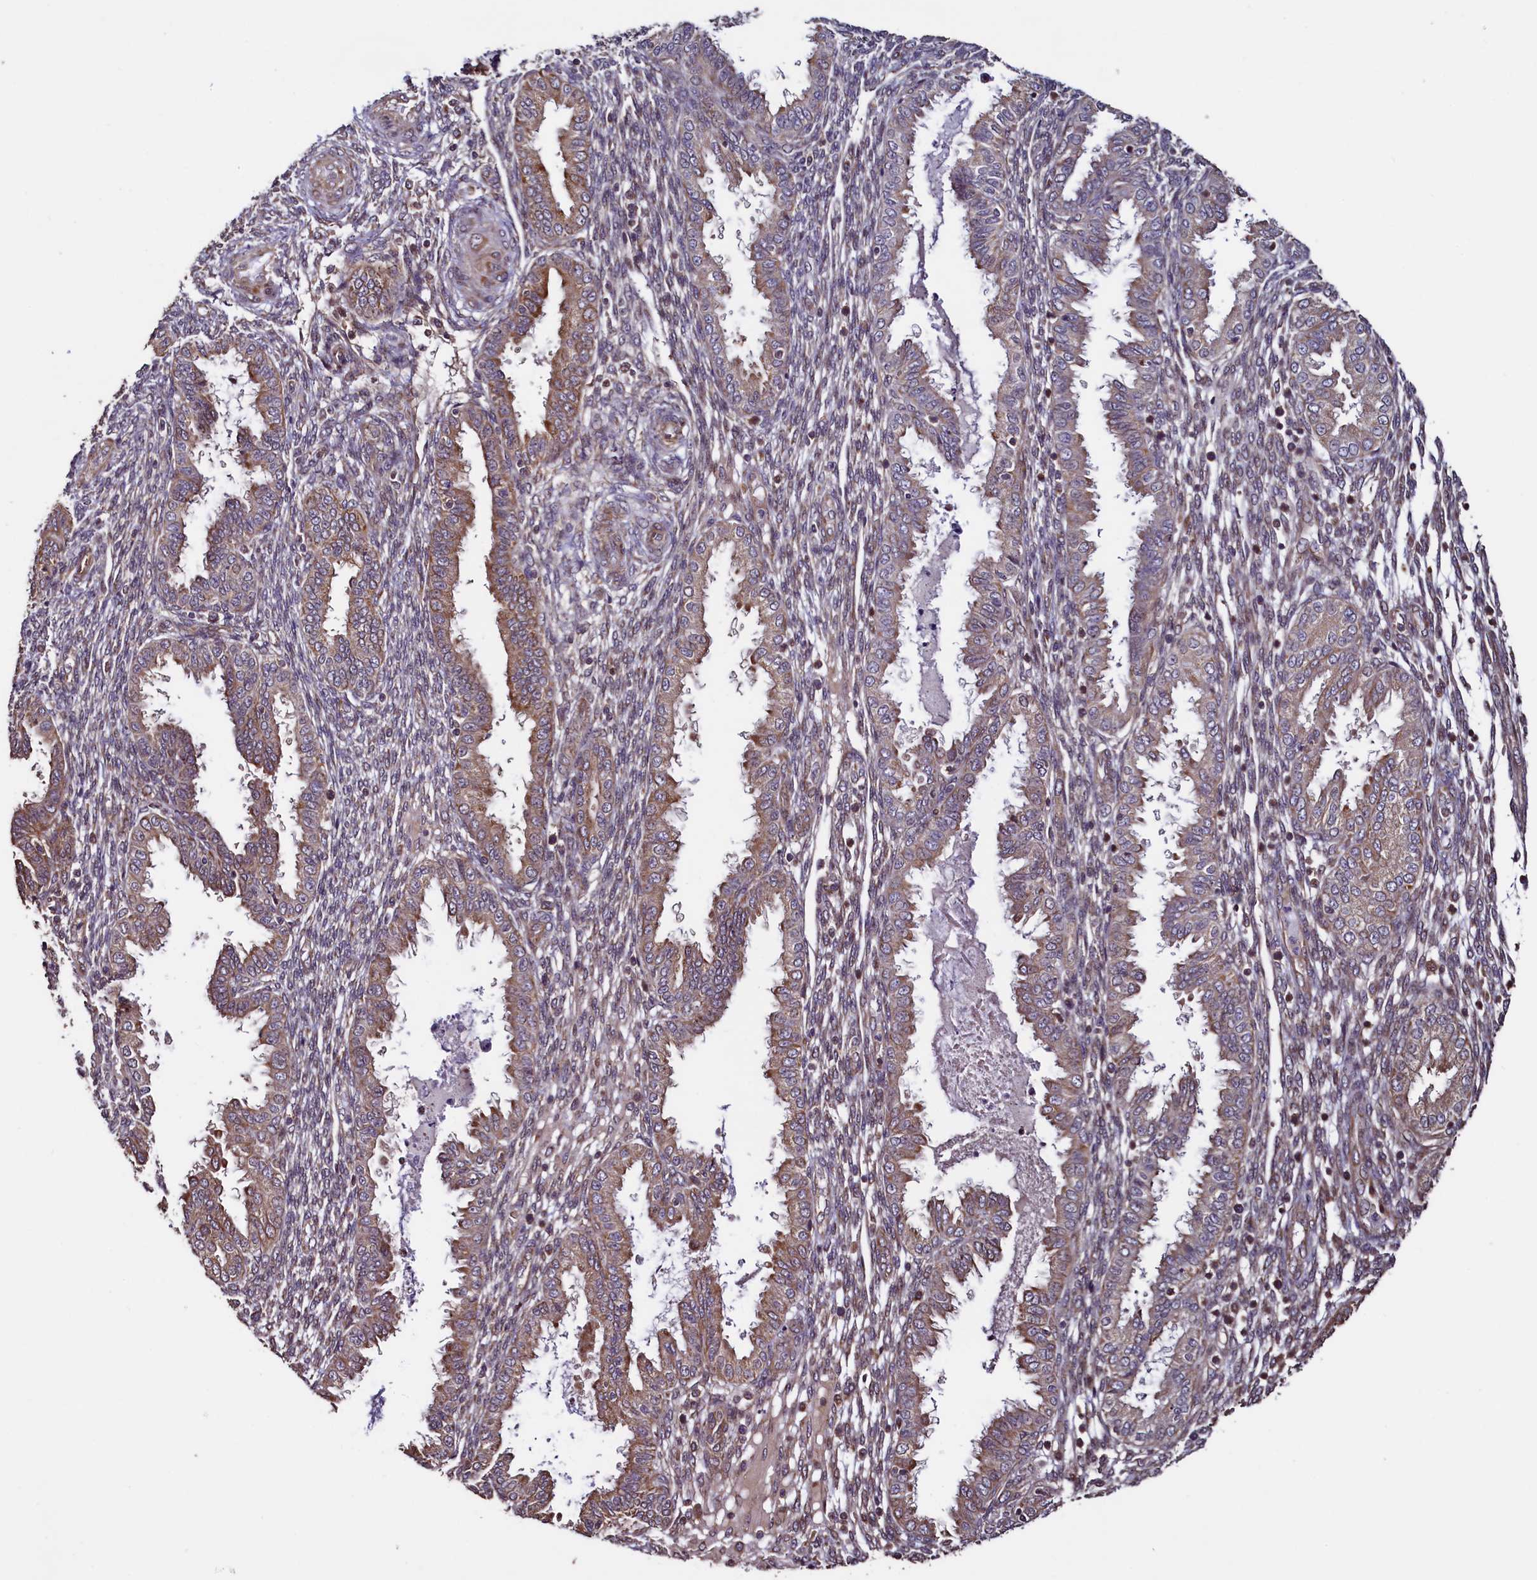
{"staining": {"intensity": "weak", "quantity": "<25%", "location": "cytoplasmic/membranous"}, "tissue": "endometrium", "cell_type": "Cells in endometrial stroma", "image_type": "normal", "snomed": [{"axis": "morphology", "description": "Normal tissue, NOS"}, {"axis": "topography", "description": "Endometrium"}], "caption": "IHC of normal human endometrium exhibits no expression in cells in endometrial stroma. Brightfield microscopy of immunohistochemistry stained with DAB (brown) and hematoxylin (blue), captured at high magnification.", "gene": "RBFA", "patient": {"sex": "female", "age": 33}}